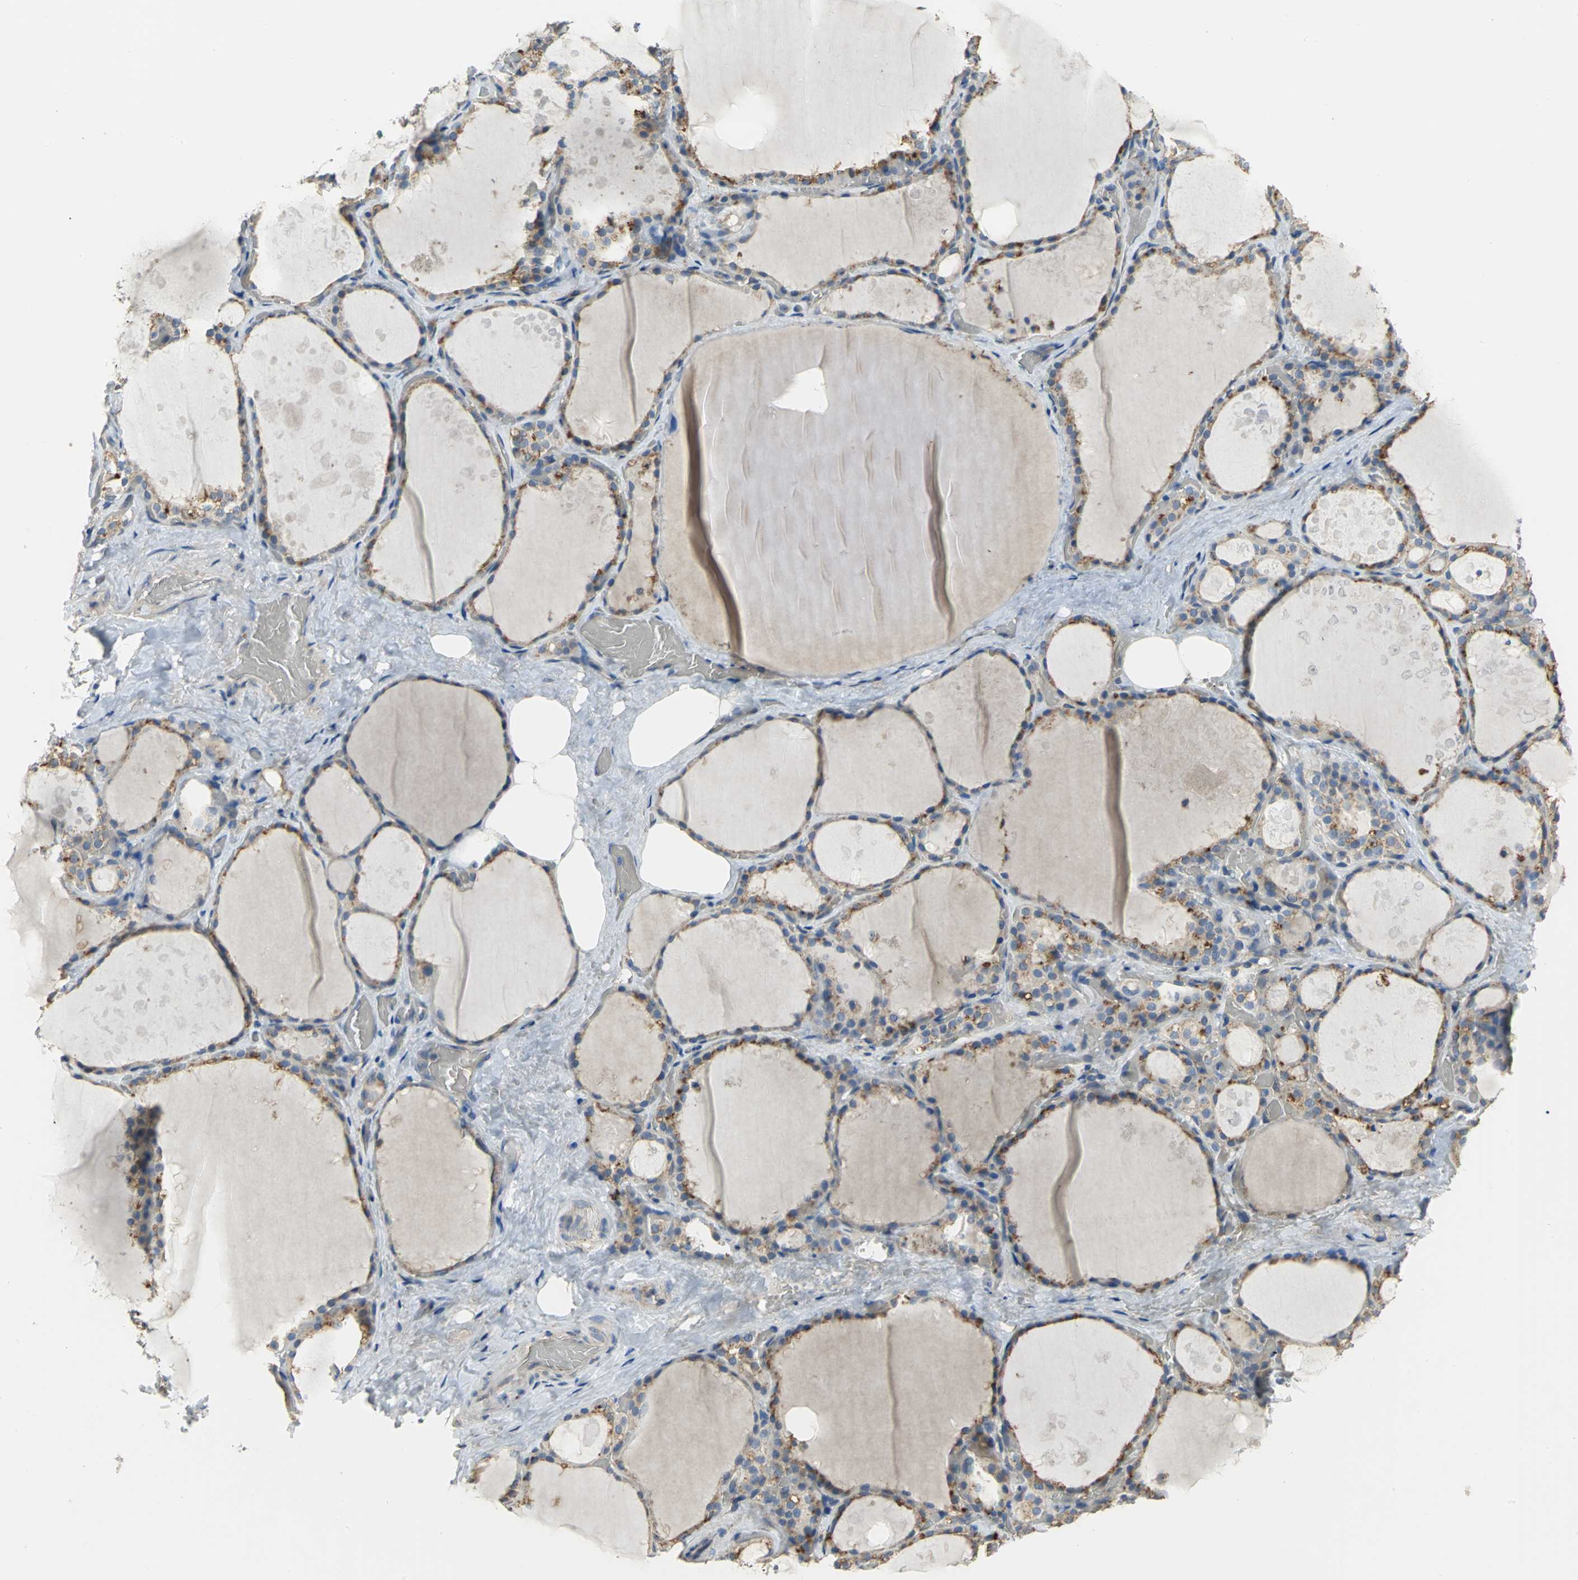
{"staining": {"intensity": "moderate", "quantity": ">75%", "location": "cytoplasmic/membranous"}, "tissue": "thyroid gland", "cell_type": "Glandular cells", "image_type": "normal", "snomed": [{"axis": "morphology", "description": "Normal tissue, NOS"}, {"axis": "topography", "description": "Thyroid gland"}], "caption": "This image demonstrates IHC staining of benign thyroid gland, with medium moderate cytoplasmic/membranous expression in about >75% of glandular cells.", "gene": "DIAPH2", "patient": {"sex": "male", "age": 61}}